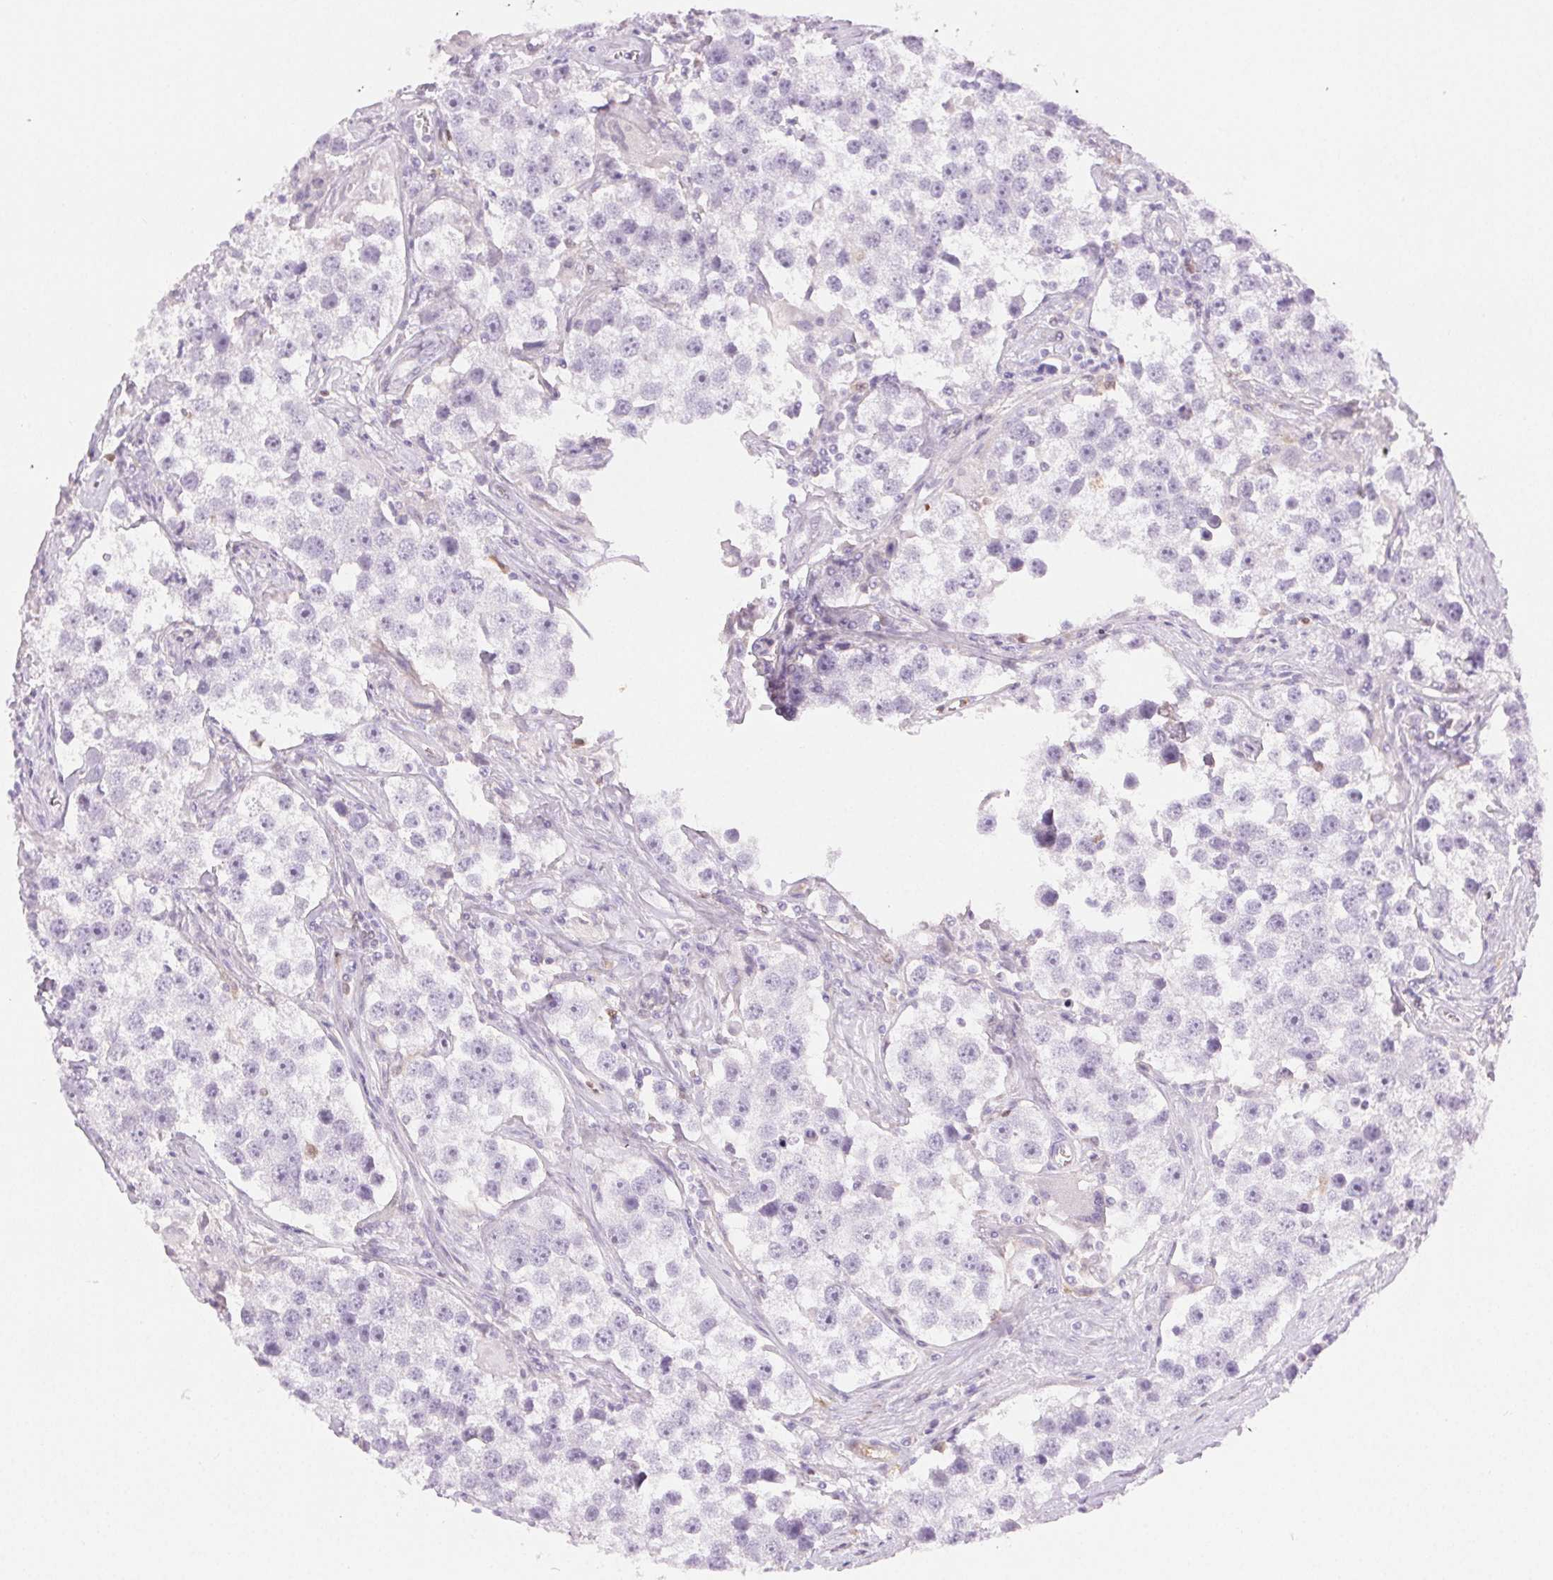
{"staining": {"intensity": "negative", "quantity": "none", "location": "none"}, "tissue": "testis cancer", "cell_type": "Tumor cells", "image_type": "cancer", "snomed": [{"axis": "morphology", "description": "Seminoma, NOS"}, {"axis": "topography", "description": "Testis"}], "caption": "An IHC micrograph of testis cancer is shown. There is no staining in tumor cells of testis cancer.", "gene": "TMEM45A", "patient": {"sex": "male", "age": 49}}